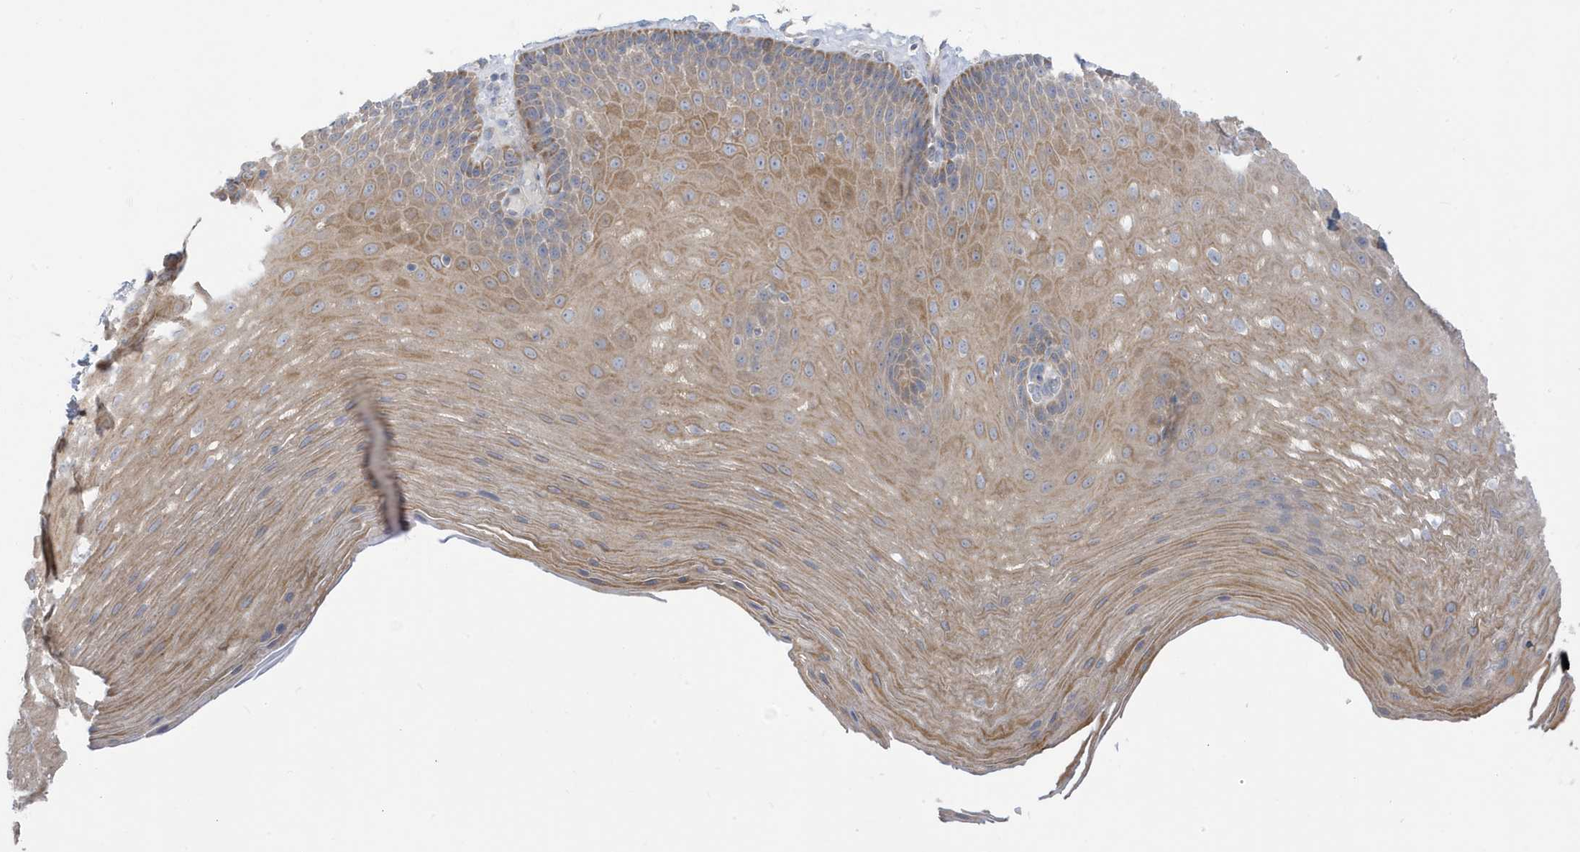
{"staining": {"intensity": "moderate", "quantity": ">75%", "location": "cytoplasmic/membranous"}, "tissue": "esophagus", "cell_type": "Squamous epithelial cells", "image_type": "normal", "snomed": [{"axis": "morphology", "description": "Normal tissue, NOS"}, {"axis": "topography", "description": "Esophagus"}], "caption": "Immunohistochemistry (IHC) micrograph of unremarkable human esophagus stained for a protein (brown), which displays medium levels of moderate cytoplasmic/membranous positivity in about >75% of squamous epithelial cells.", "gene": "ATP13A5", "patient": {"sex": "male", "age": 62}}